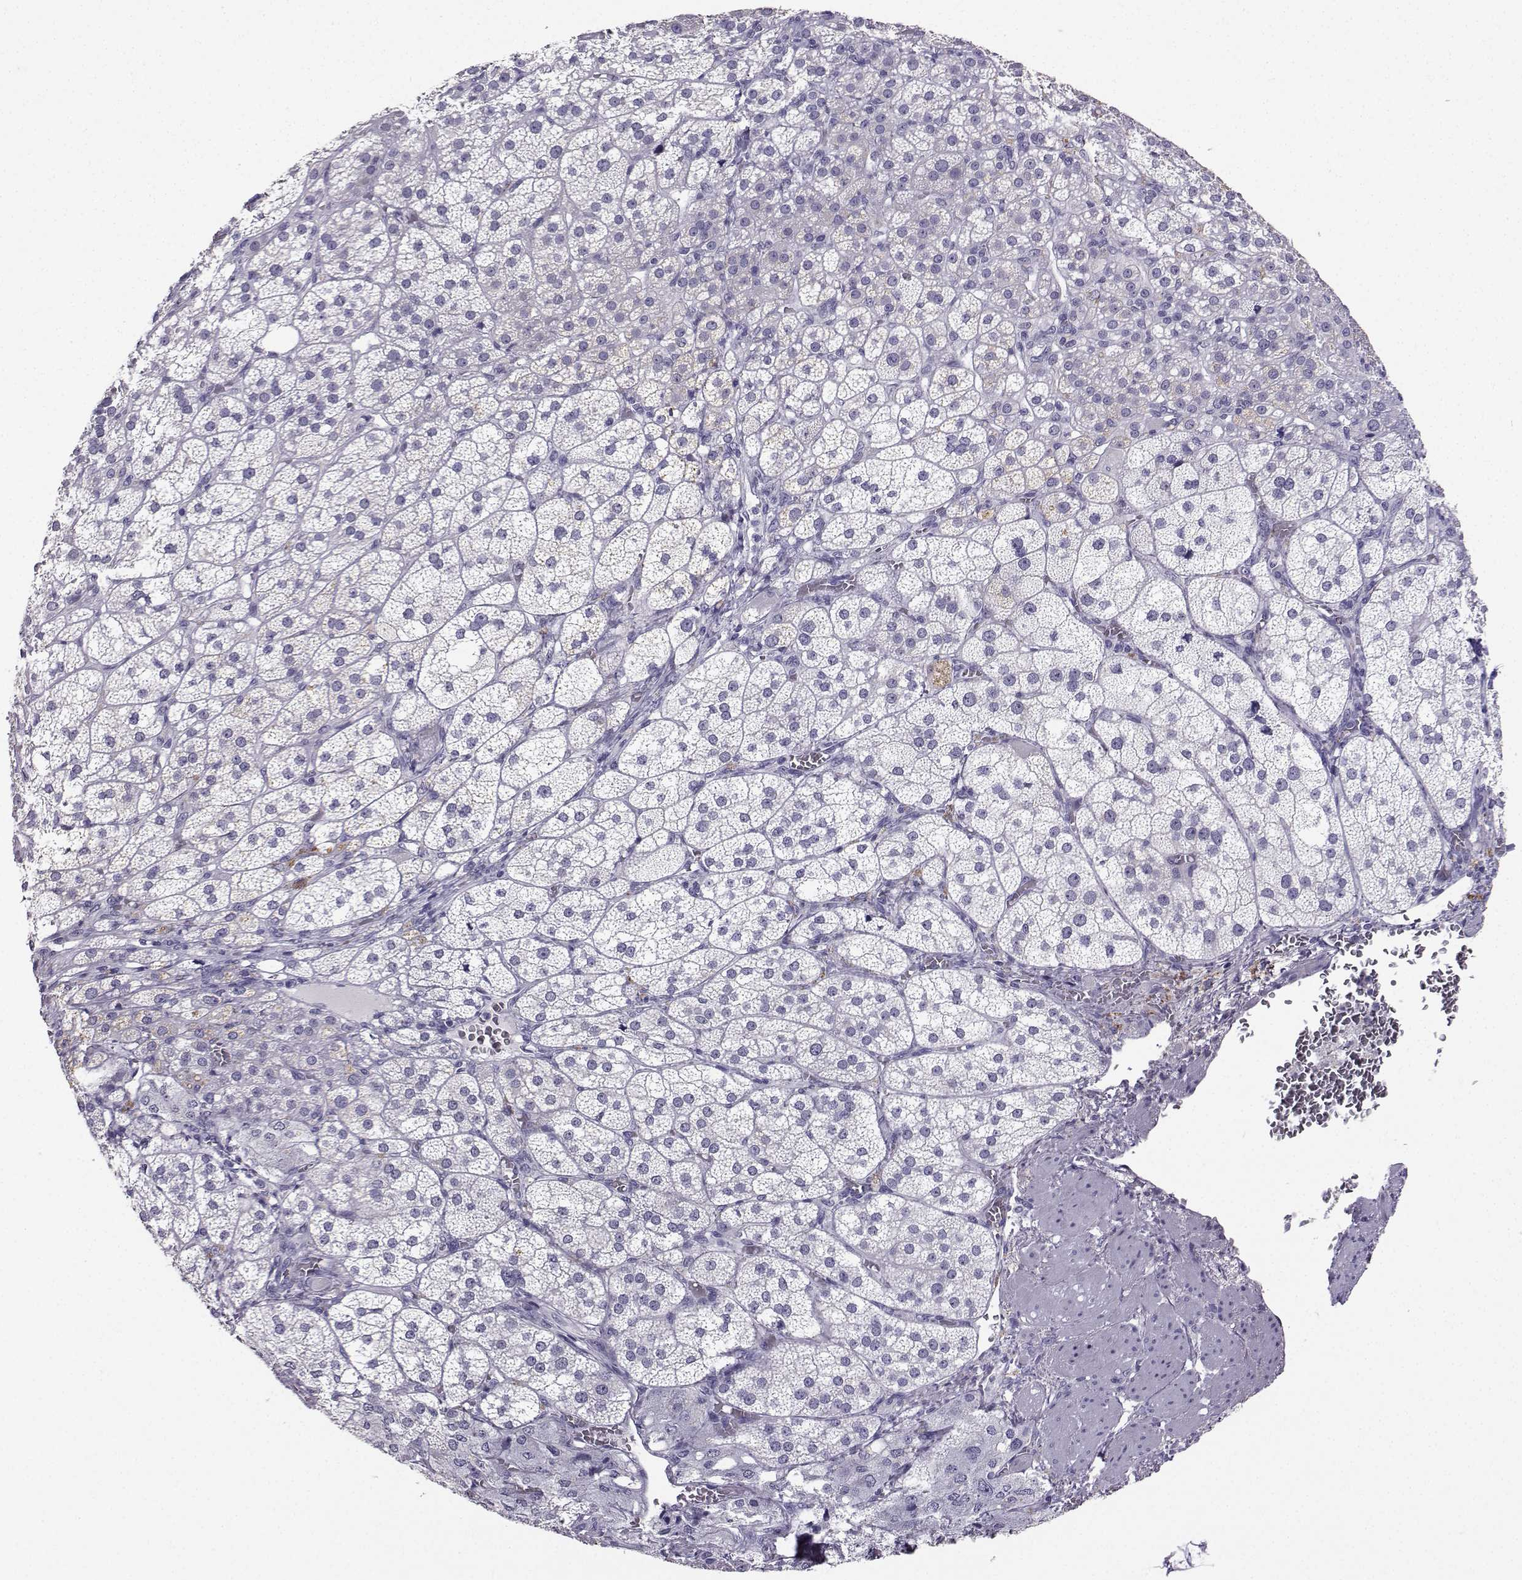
{"staining": {"intensity": "weak", "quantity": "<25%", "location": "cytoplasmic/membranous"}, "tissue": "adrenal gland", "cell_type": "Glandular cells", "image_type": "normal", "snomed": [{"axis": "morphology", "description": "Normal tissue, NOS"}, {"axis": "topography", "description": "Adrenal gland"}], "caption": "Immunohistochemistry (IHC) photomicrograph of benign human adrenal gland stained for a protein (brown), which demonstrates no staining in glandular cells.", "gene": "TBR1", "patient": {"sex": "female", "age": 60}}